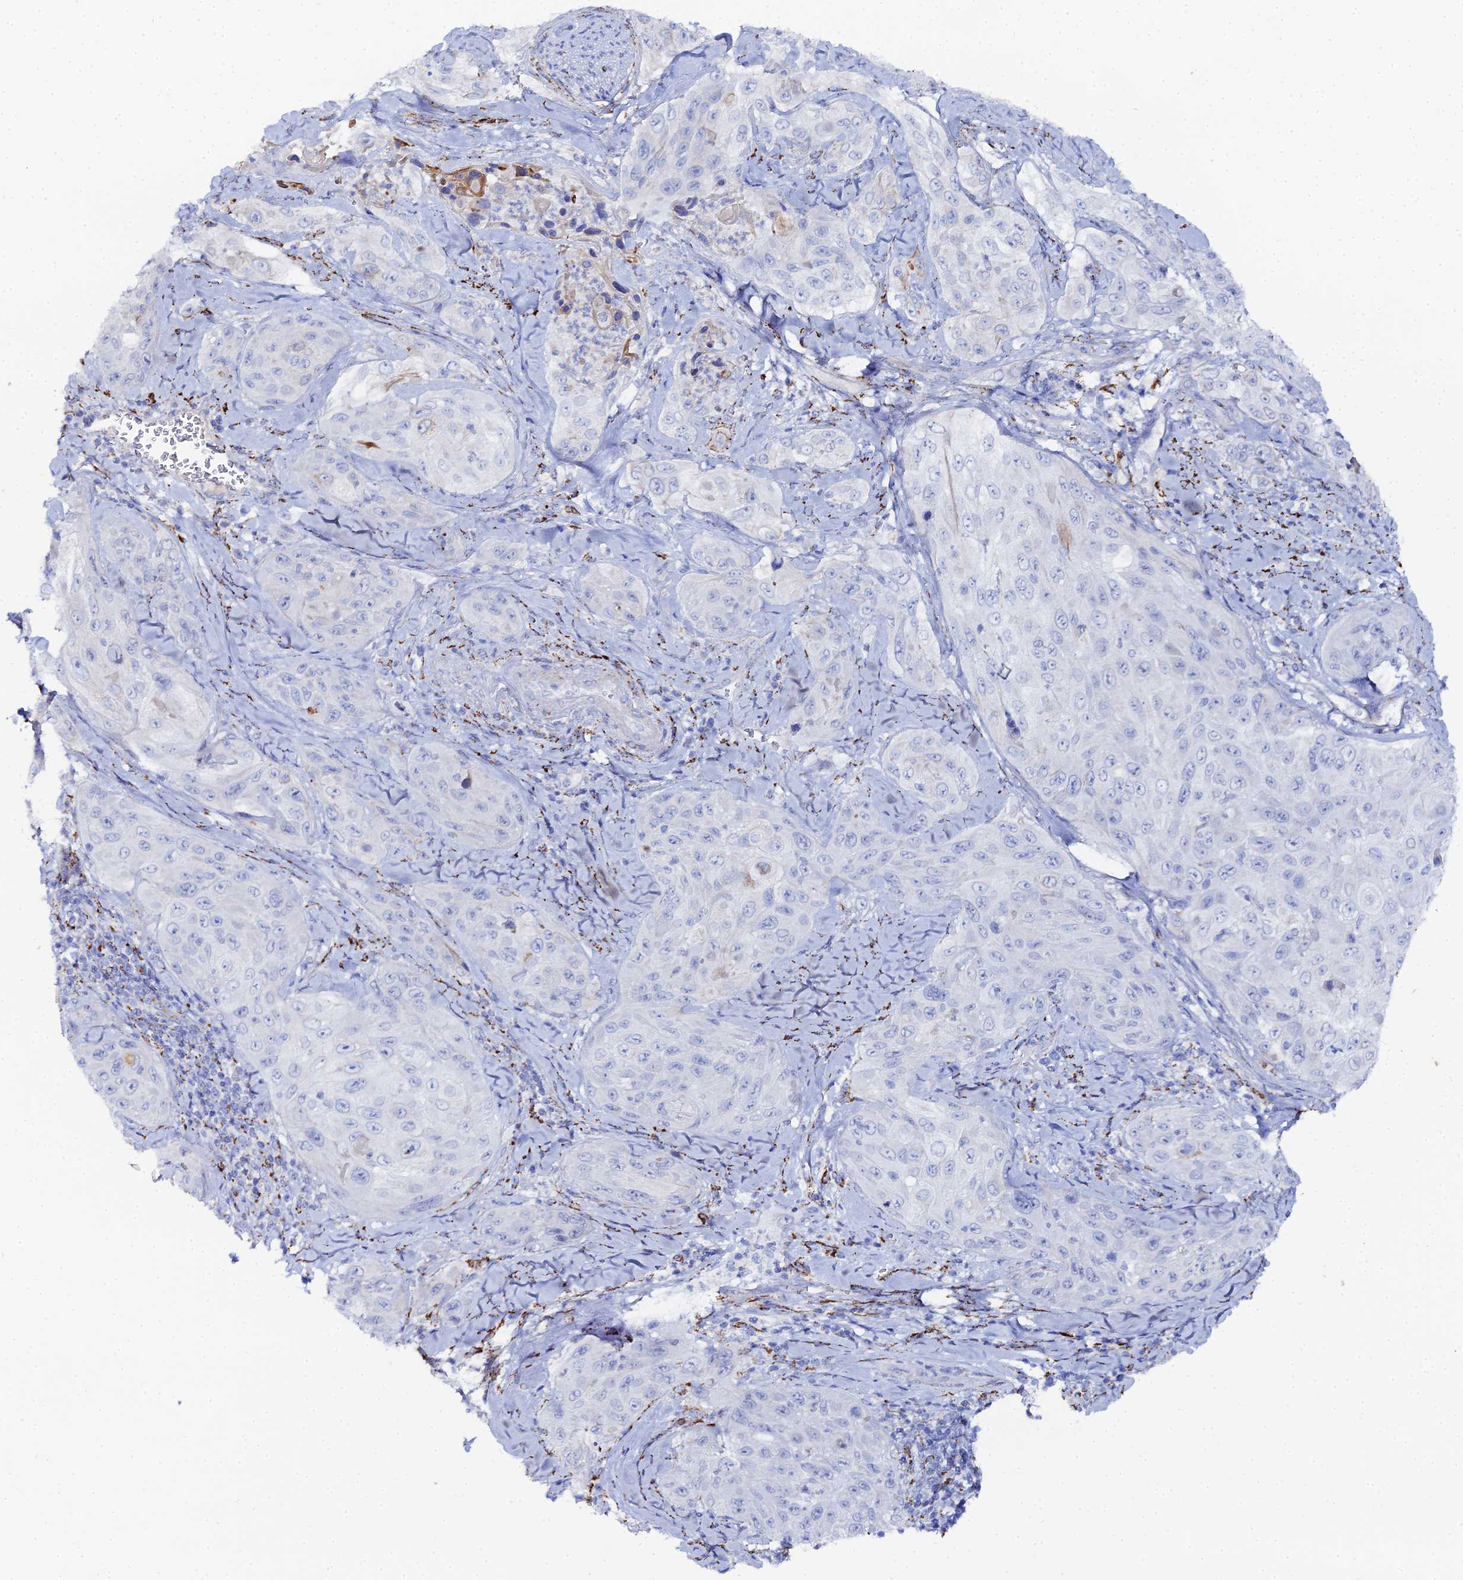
{"staining": {"intensity": "negative", "quantity": "none", "location": "none"}, "tissue": "cervical cancer", "cell_type": "Tumor cells", "image_type": "cancer", "snomed": [{"axis": "morphology", "description": "Squamous cell carcinoma, NOS"}, {"axis": "topography", "description": "Cervix"}], "caption": "Image shows no protein staining in tumor cells of cervical squamous cell carcinoma tissue.", "gene": "DHX34", "patient": {"sex": "female", "age": 42}}